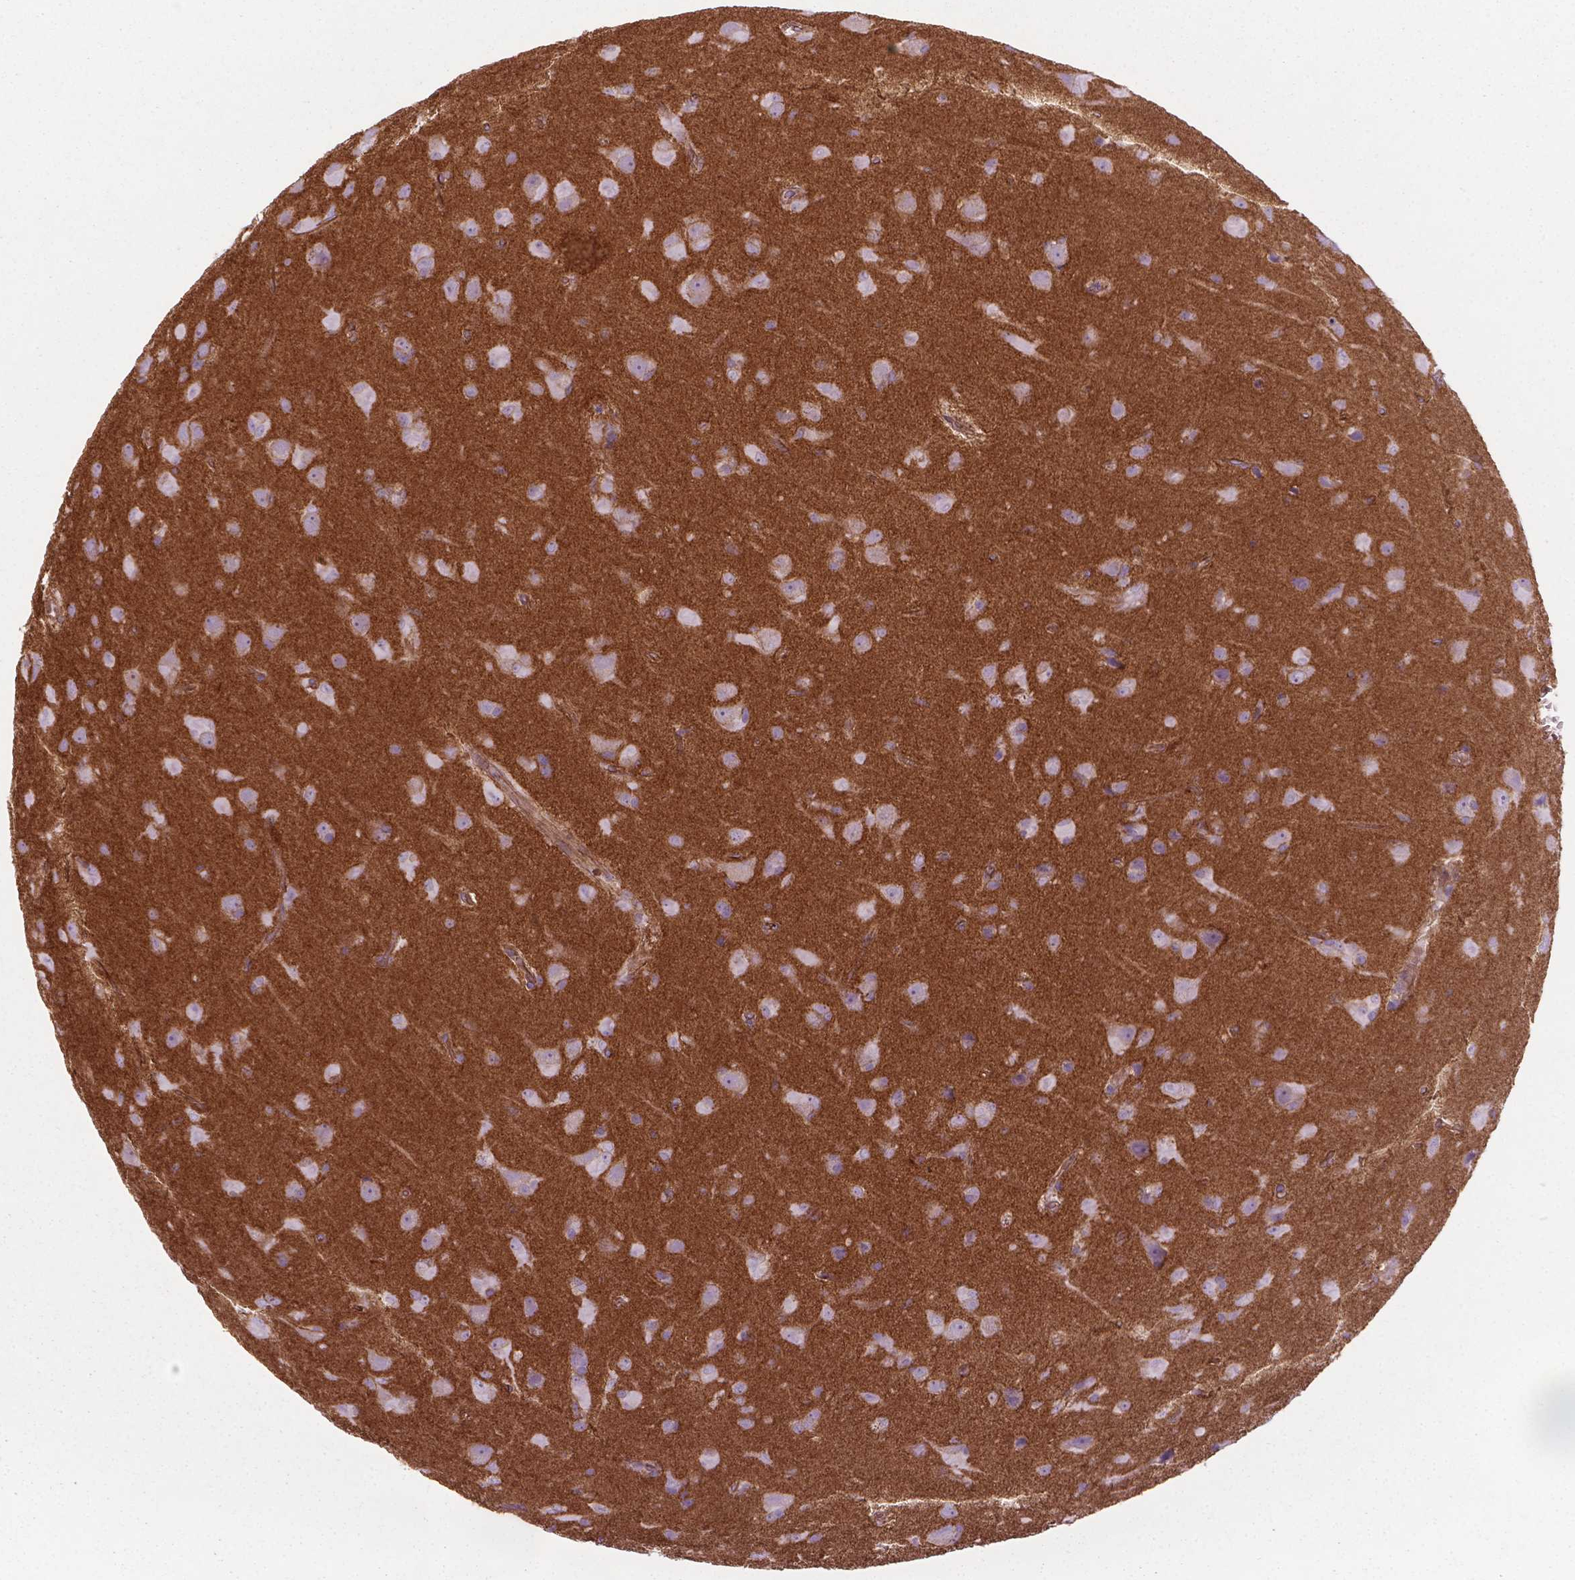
{"staining": {"intensity": "negative", "quantity": "none", "location": "none"}, "tissue": "glioma", "cell_type": "Tumor cells", "image_type": "cancer", "snomed": [{"axis": "morphology", "description": "Glioma, malignant, Low grade"}, {"axis": "topography", "description": "Brain"}], "caption": "The image displays no staining of tumor cells in malignant glioma (low-grade).", "gene": "TENT5A", "patient": {"sex": "male", "age": 58}}